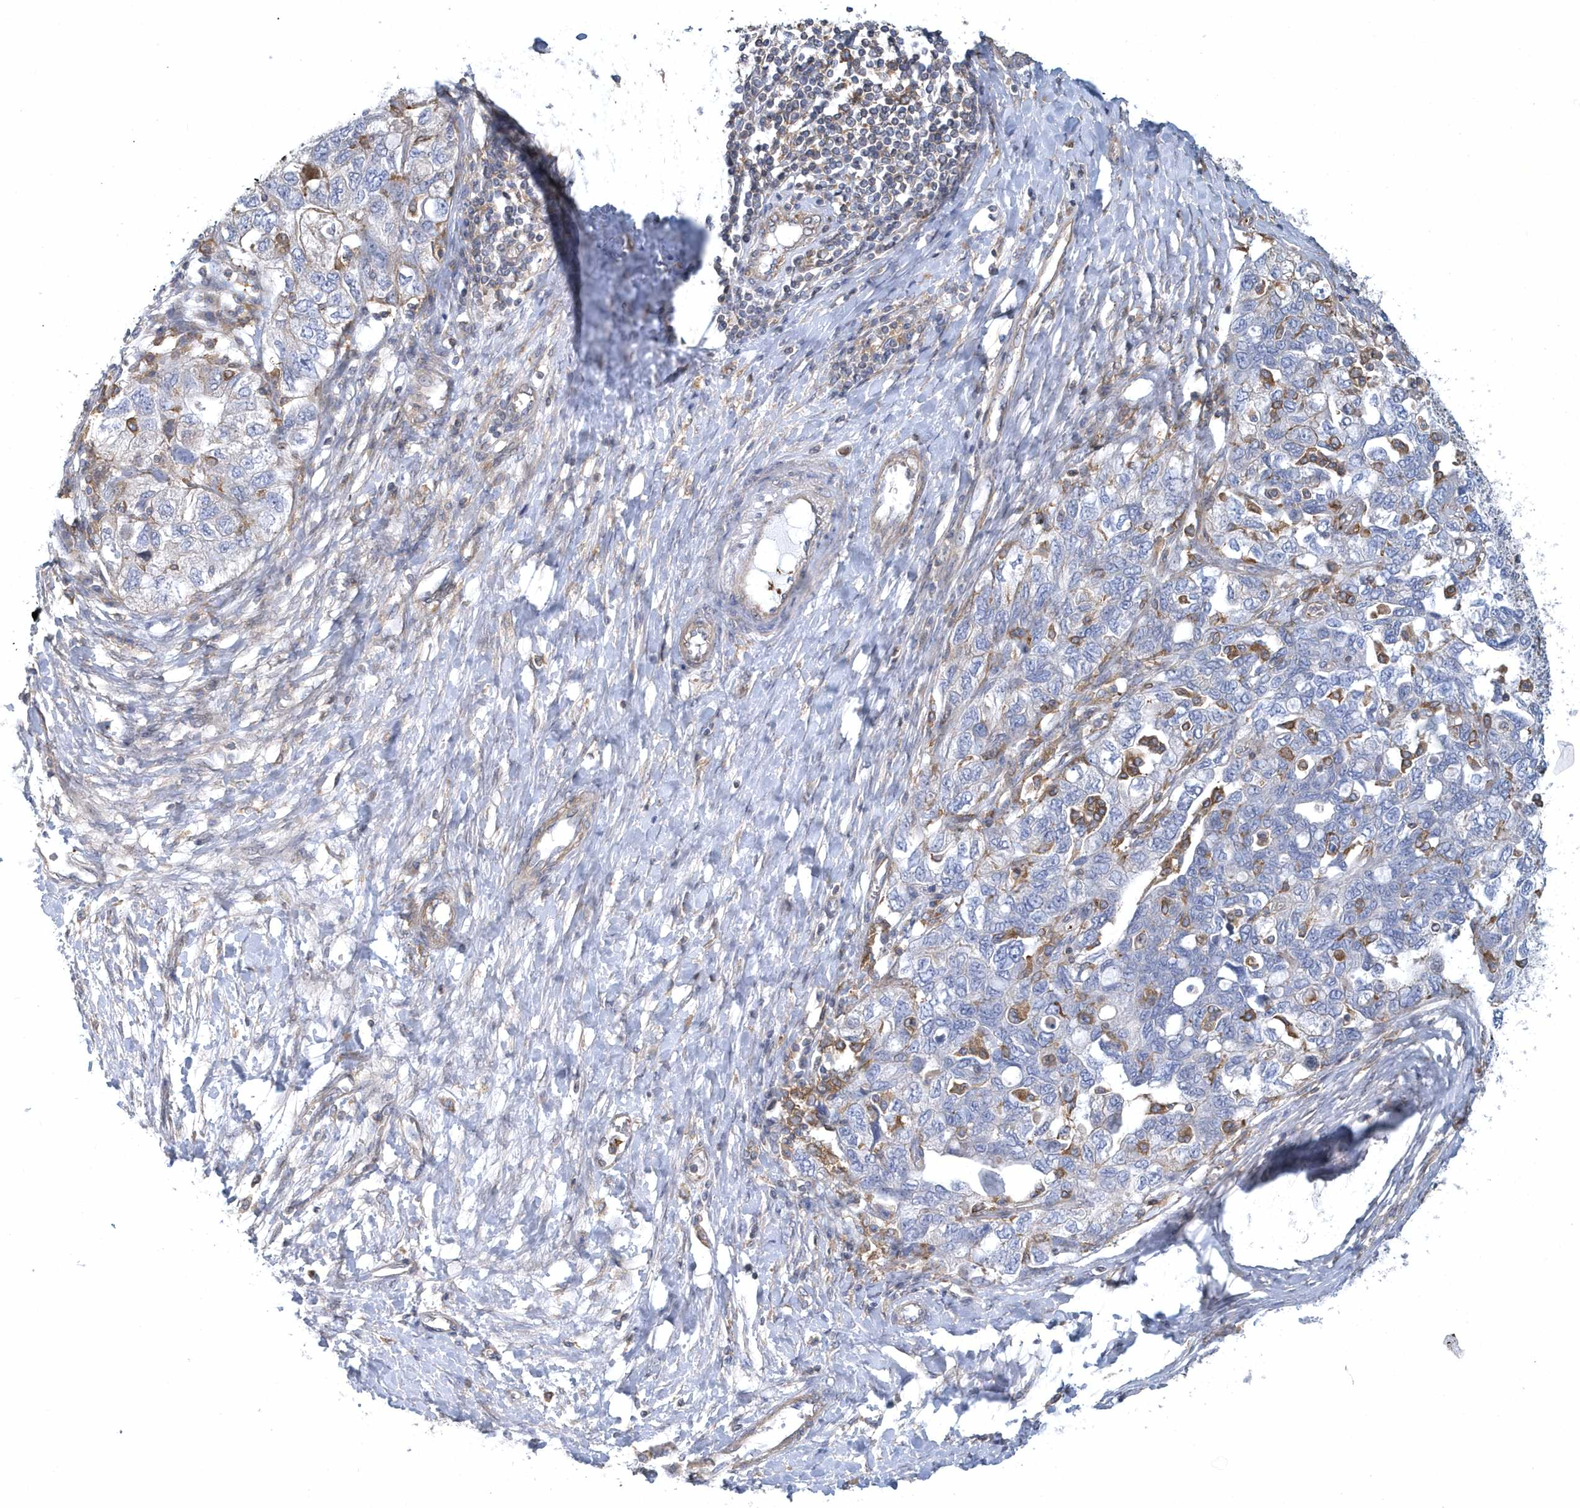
{"staining": {"intensity": "negative", "quantity": "none", "location": "none"}, "tissue": "ovarian cancer", "cell_type": "Tumor cells", "image_type": "cancer", "snomed": [{"axis": "morphology", "description": "Carcinoma, NOS"}, {"axis": "morphology", "description": "Cystadenocarcinoma, serous, NOS"}, {"axis": "topography", "description": "Ovary"}], "caption": "Tumor cells are negative for protein expression in human serous cystadenocarcinoma (ovarian).", "gene": "ARAP2", "patient": {"sex": "female", "age": 69}}